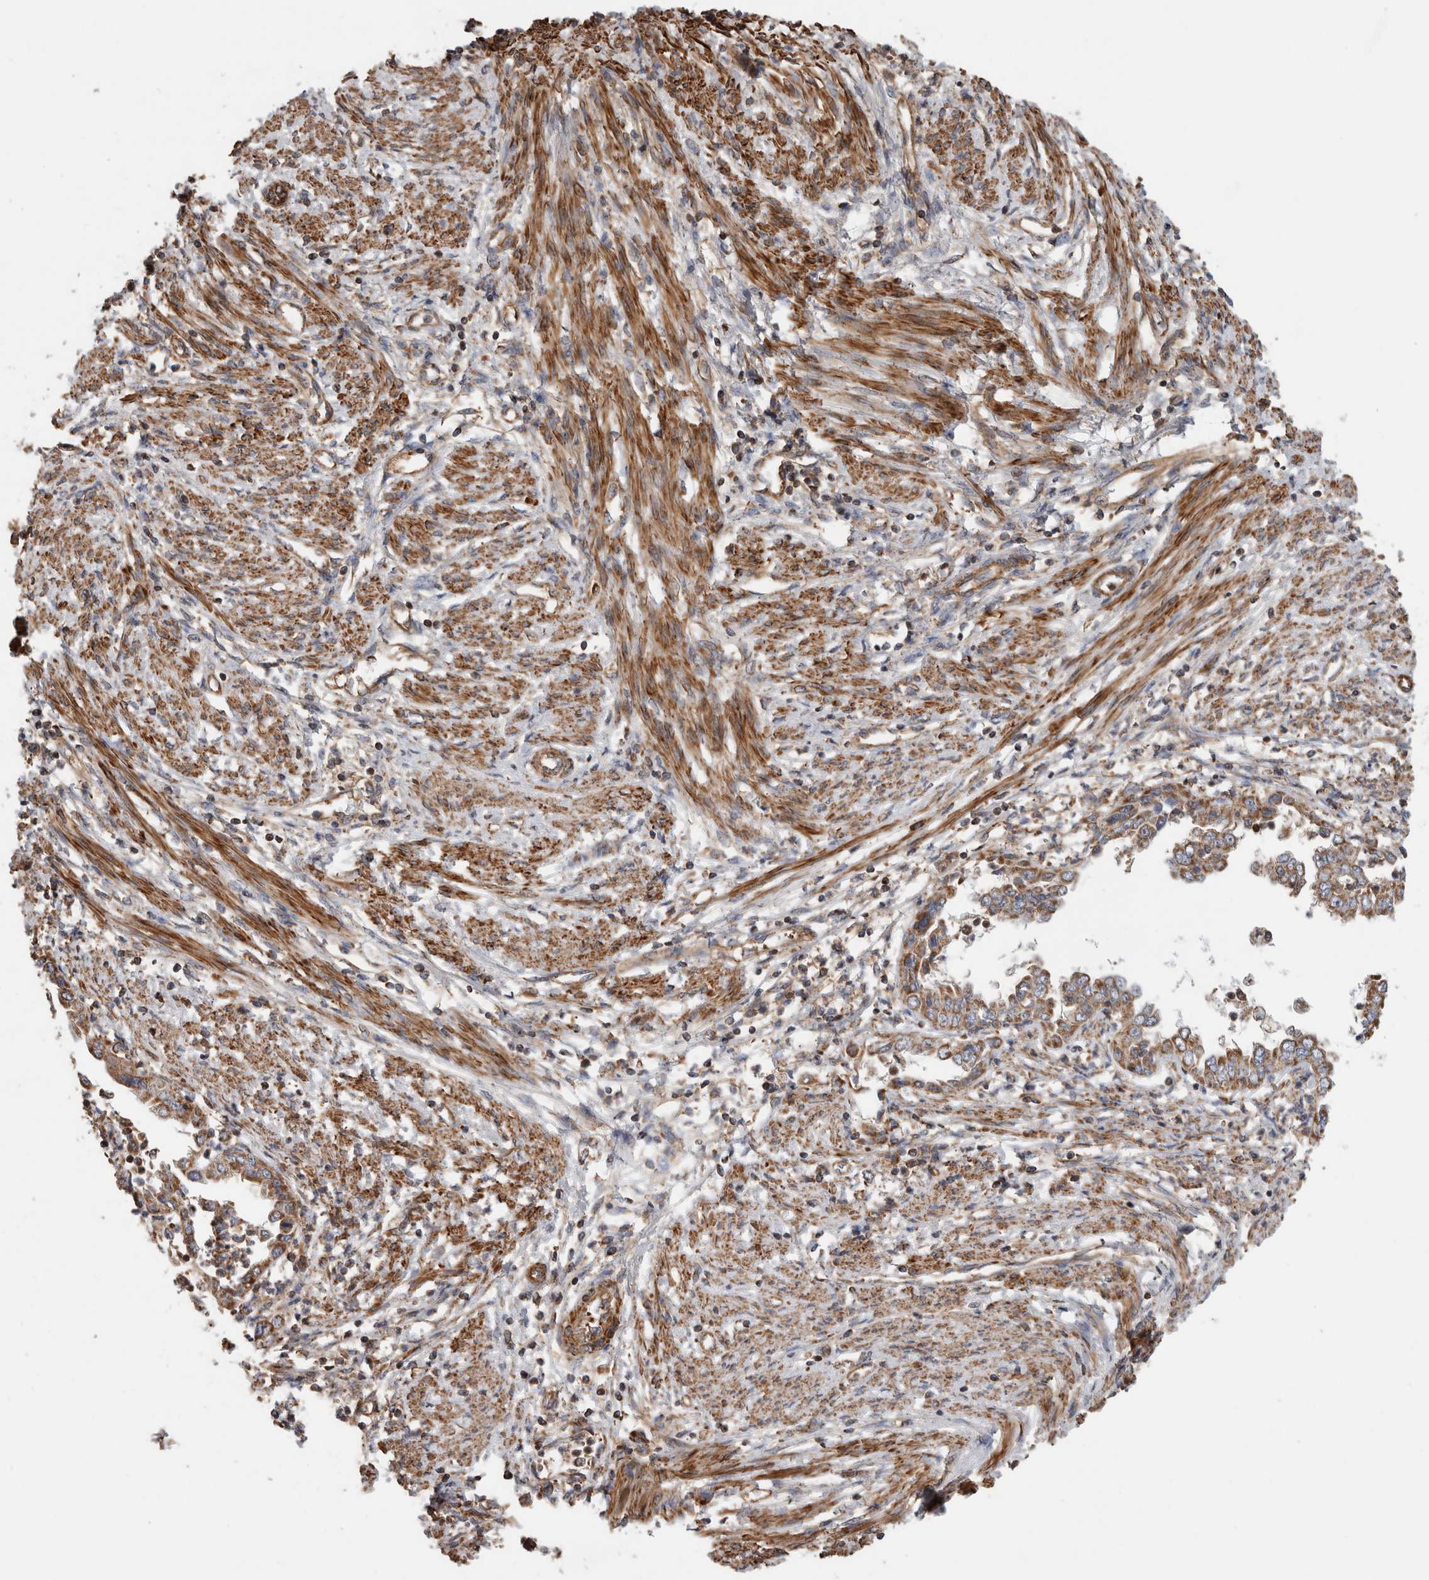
{"staining": {"intensity": "moderate", "quantity": ">75%", "location": "cytoplasmic/membranous"}, "tissue": "endometrial cancer", "cell_type": "Tumor cells", "image_type": "cancer", "snomed": [{"axis": "morphology", "description": "Adenocarcinoma, NOS"}, {"axis": "topography", "description": "Endometrium"}], "caption": "Tumor cells demonstrate medium levels of moderate cytoplasmic/membranous positivity in approximately >75% of cells in human endometrial cancer.", "gene": "SFXN2", "patient": {"sex": "female", "age": 85}}